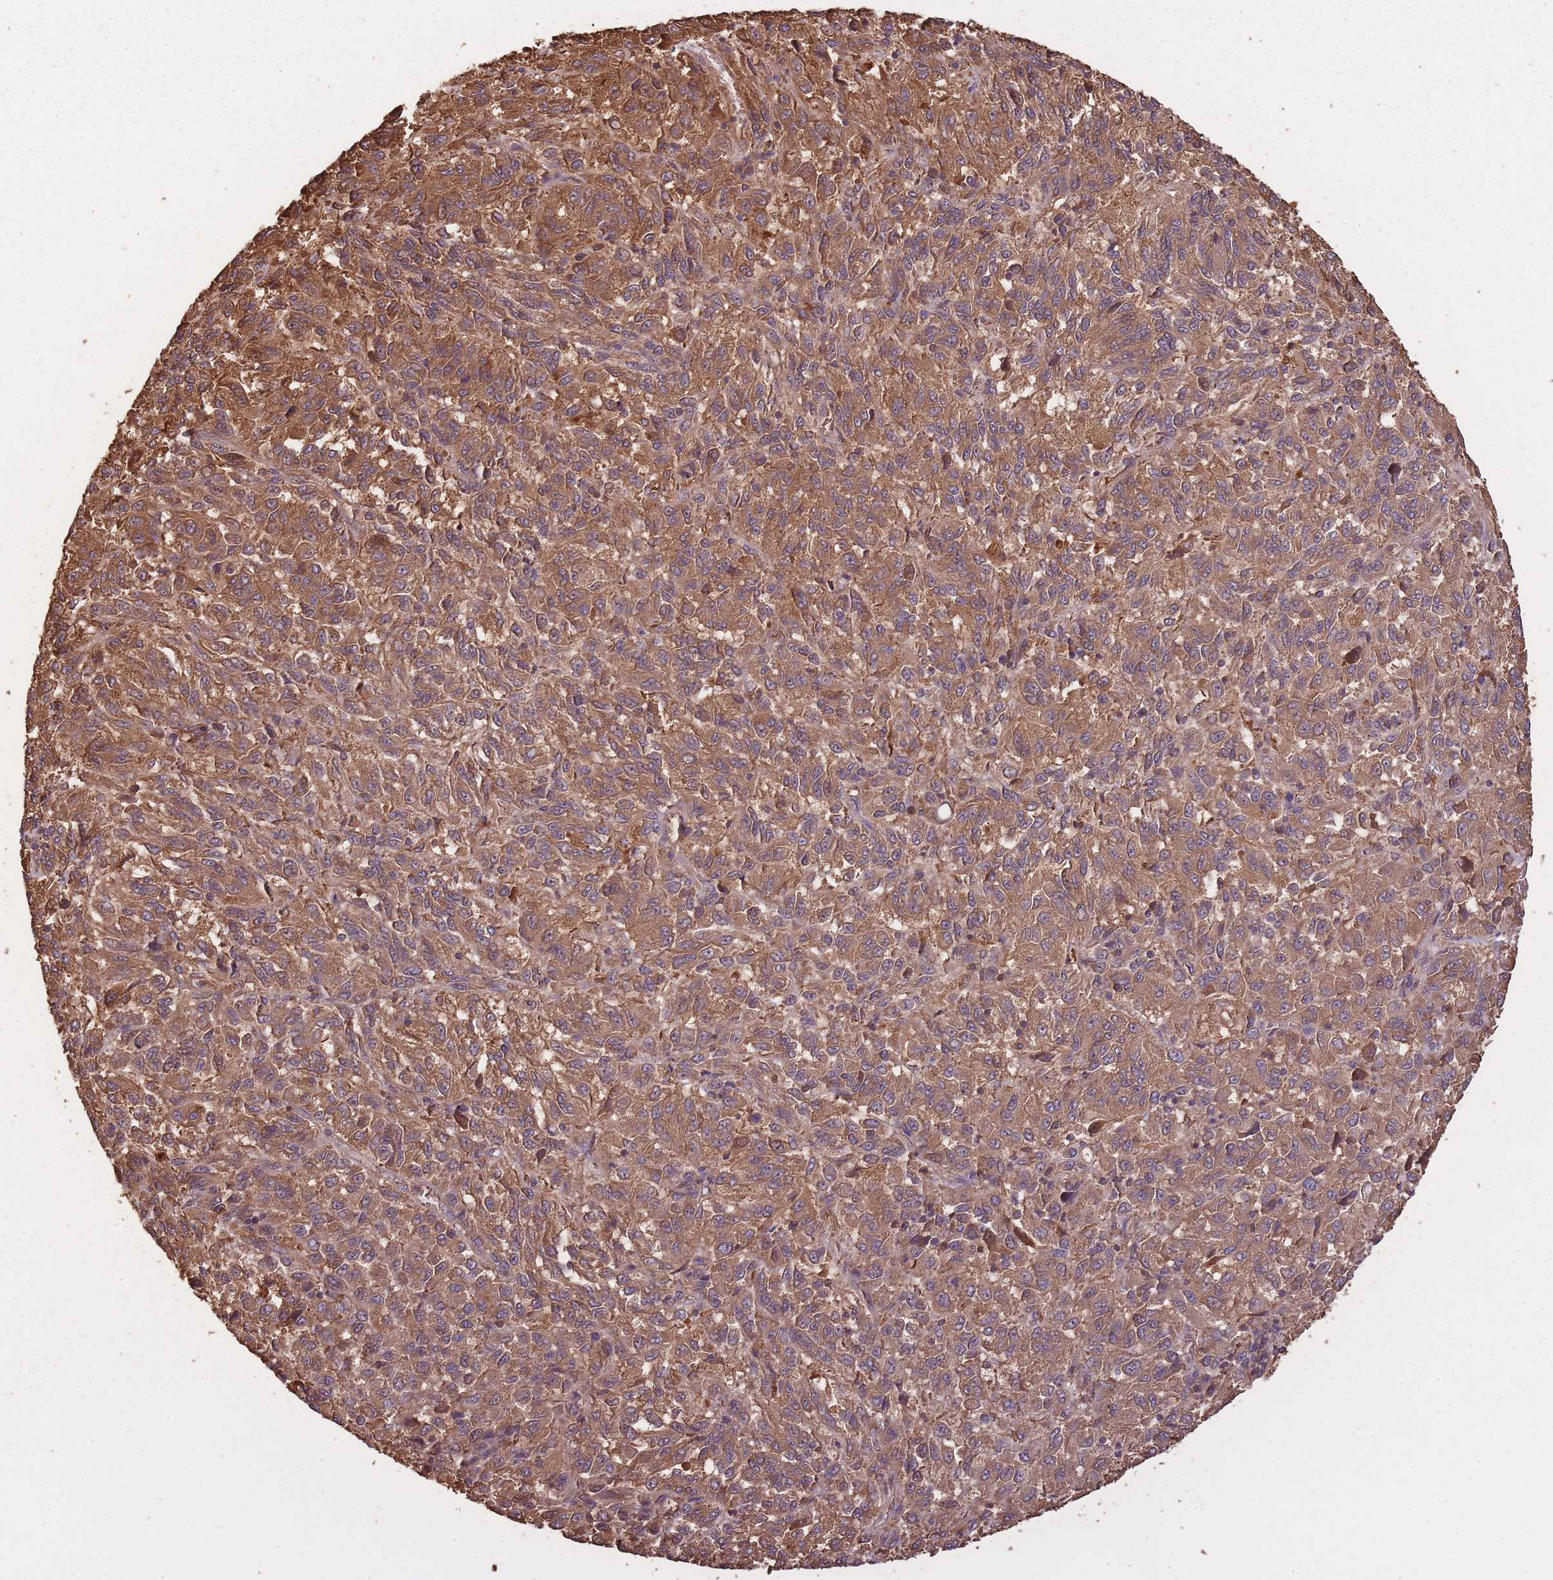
{"staining": {"intensity": "moderate", "quantity": ">75%", "location": "cytoplasmic/membranous"}, "tissue": "melanoma", "cell_type": "Tumor cells", "image_type": "cancer", "snomed": [{"axis": "morphology", "description": "Malignant melanoma, Metastatic site"}, {"axis": "topography", "description": "Lung"}], "caption": "Immunohistochemical staining of human malignant melanoma (metastatic site) reveals medium levels of moderate cytoplasmic/membranous protein expression in approximately >75% of tumor cells. (Brightfield microscopy of DAB IHC at high magnification).", "gene": "ARMH3", "patient": {"sex": "male", "age": 64}}